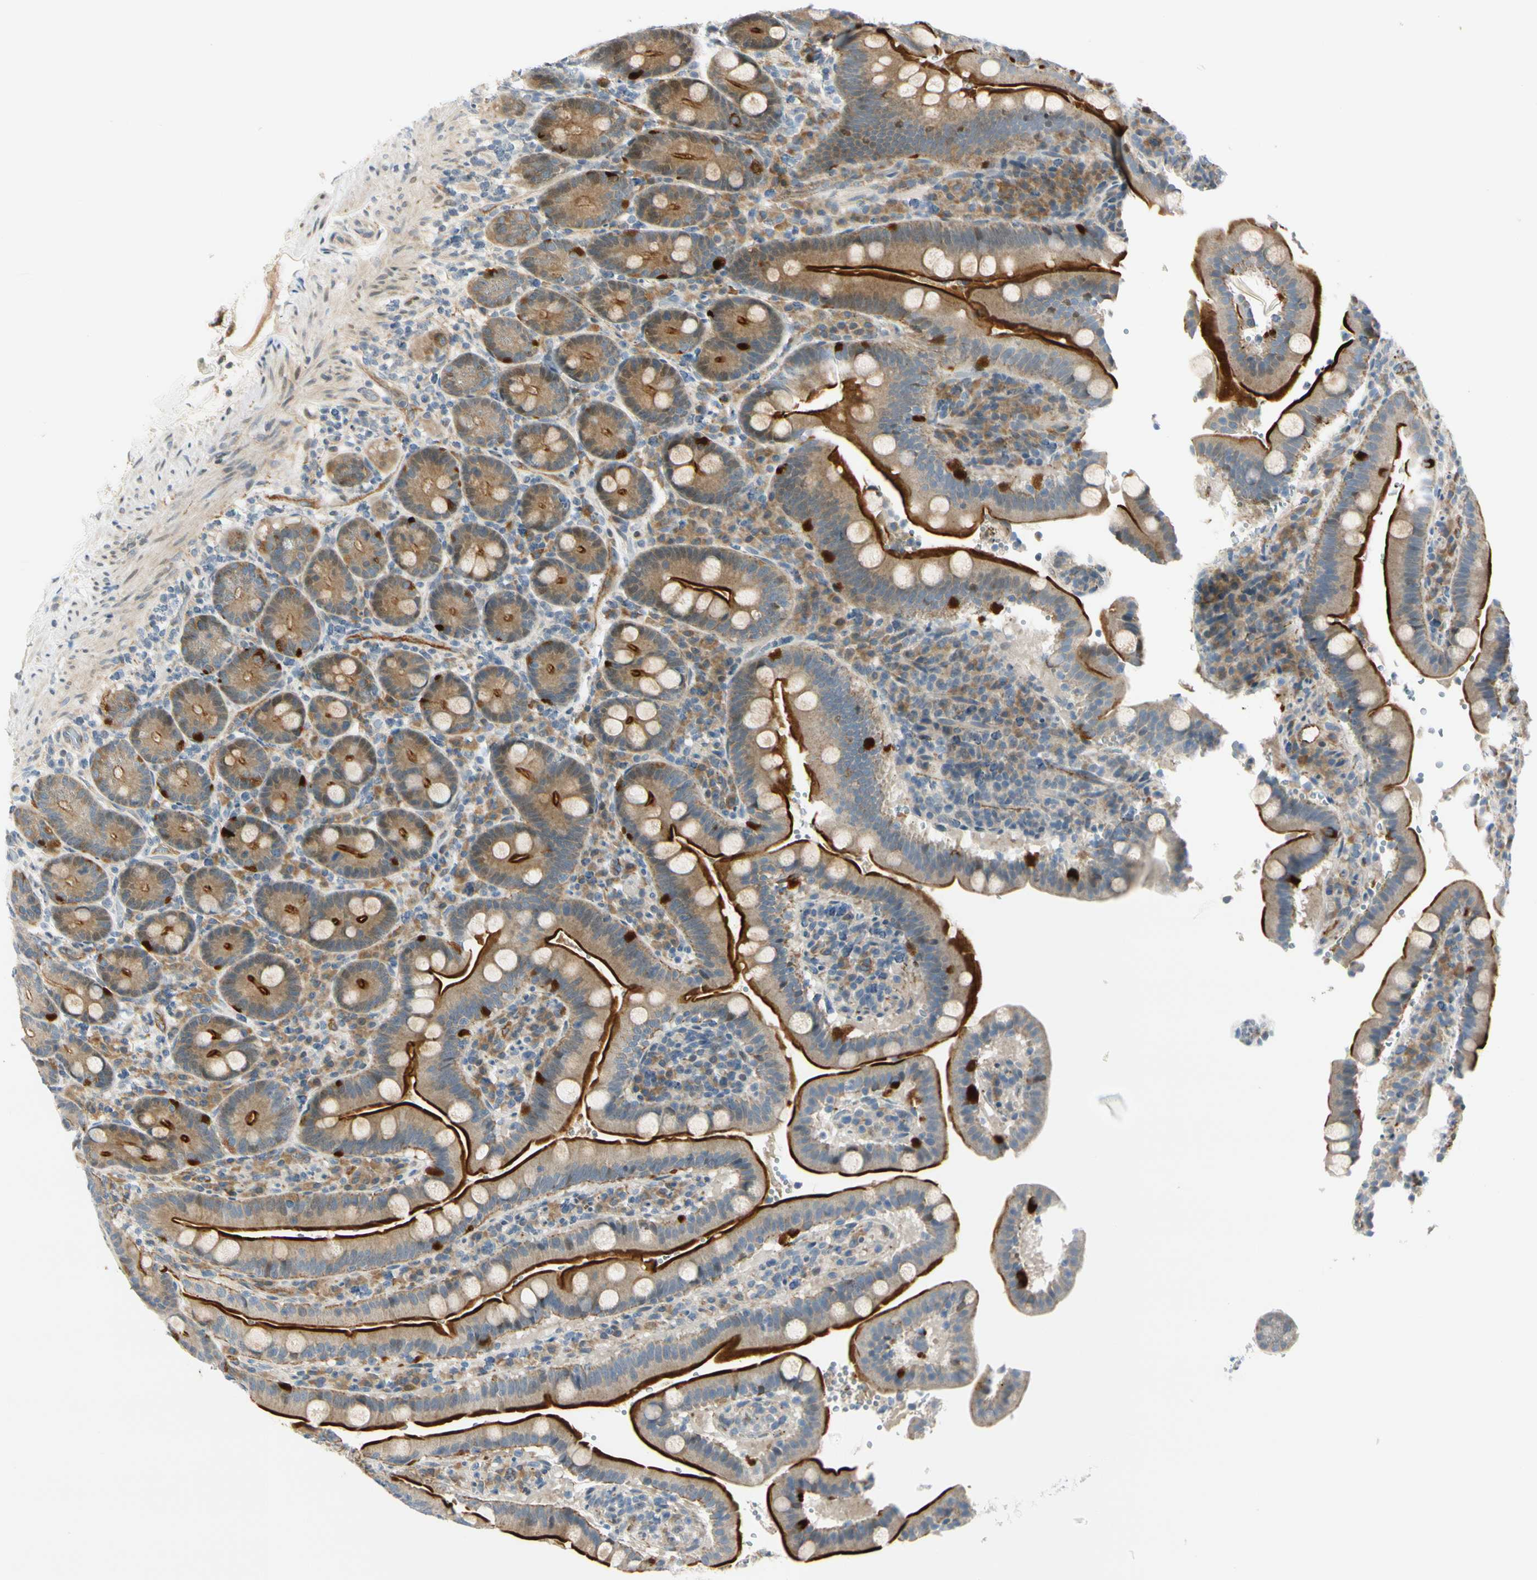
{"staining": {"intensity": "strong", "quantity": ">75%", "location": "cytoplasmic/membranous"}, "tissue": "duodenum", "cell_type": "Glandular cells", "image_type": "normal", "snomed": [{"axis": "morphology", "description": "Normal tissue, NOS"}, {"axis": "topography", "description": "Small intestine, NOS"}], "caption": "A histopathology image of duodenum stained for a protein reveals strong cytoplasmic/membranous brown staining in glandular cells. The protein of interest is shown in brown color, while the nuclei are stained blue.", "gene": "NPDC1", "patient": {"sex": "female", "age": 71}}